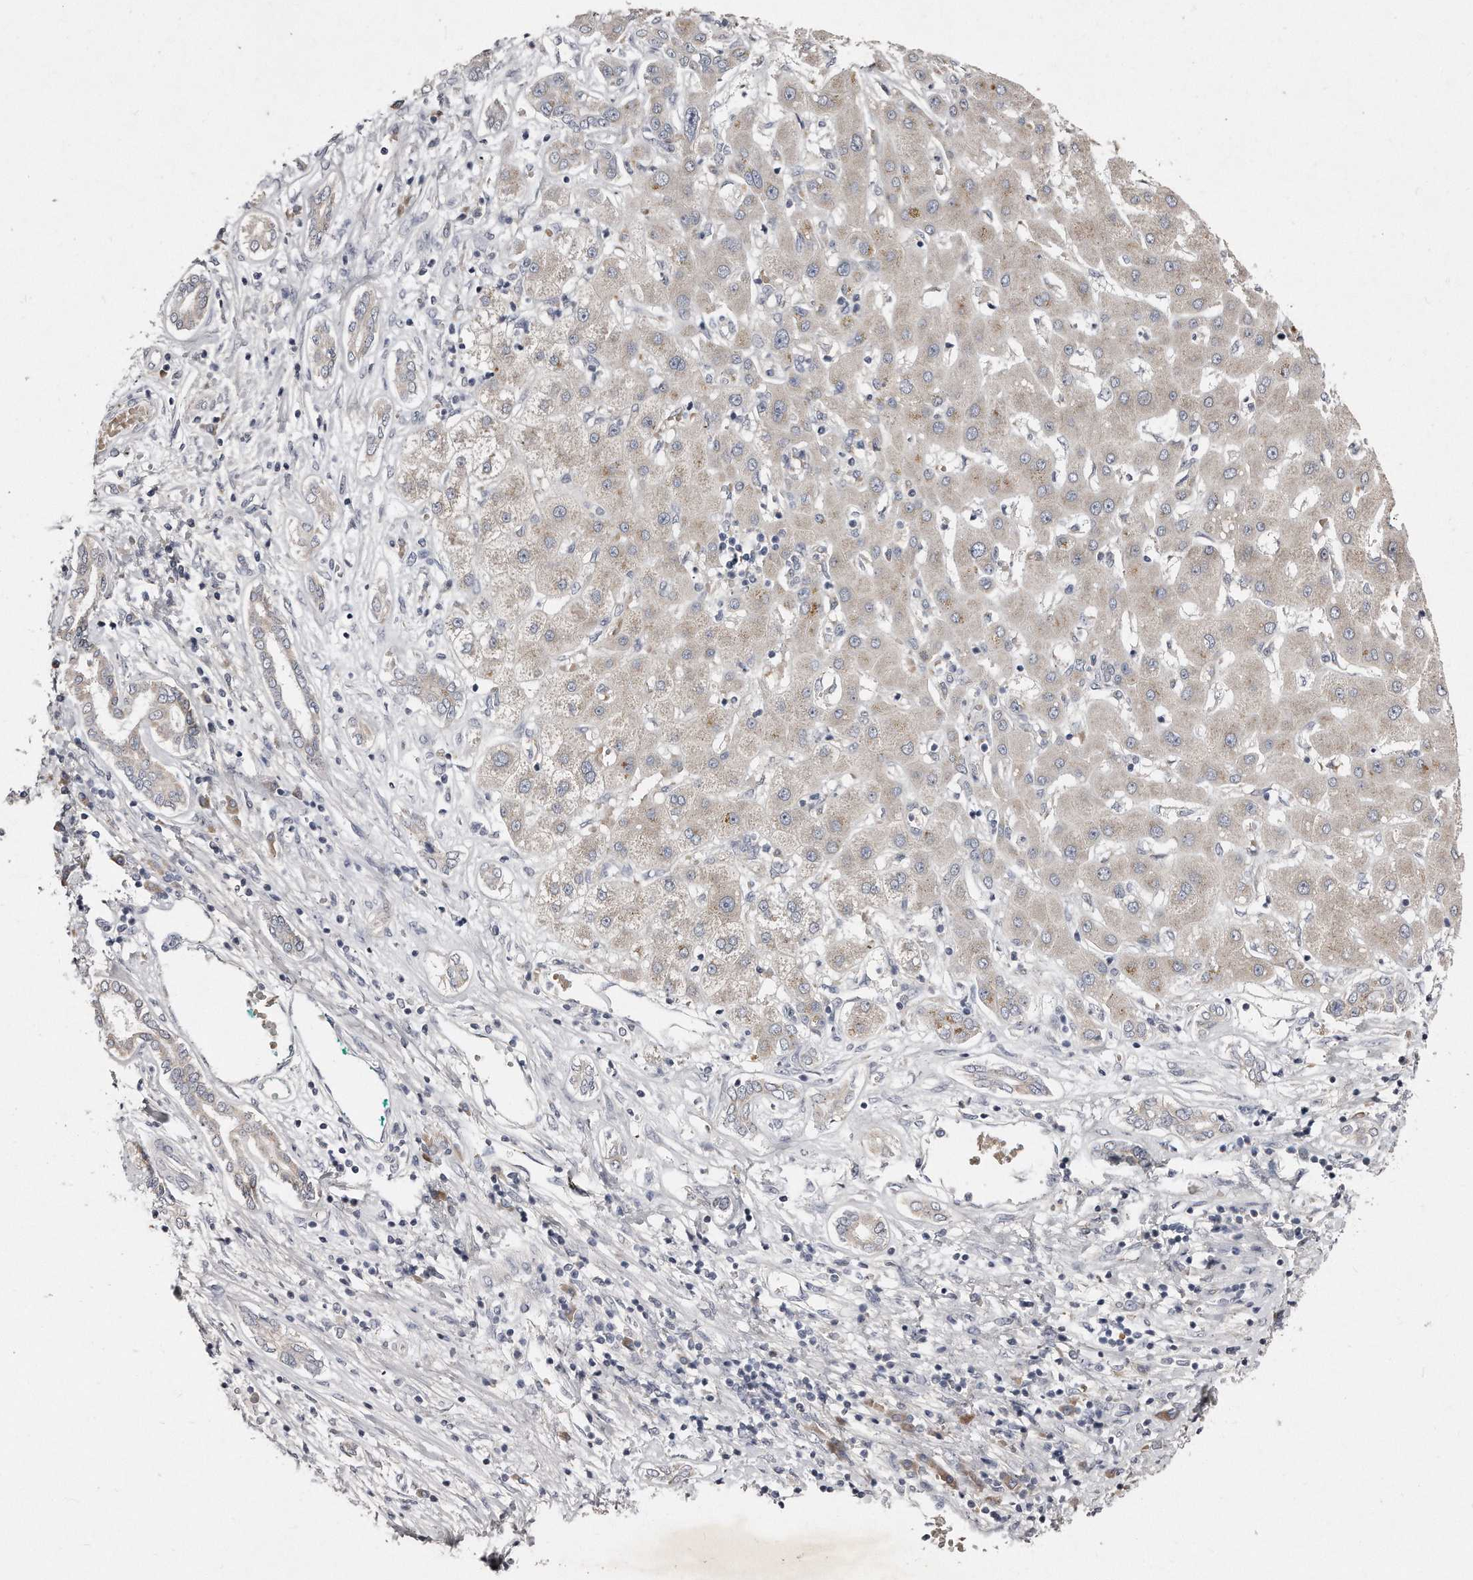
{"staining": {"intensity": "negative", "quantity": "none", "location": "none"}, "tissue": "liver cancer", "cell_type": "Tumor cells", "image_type": "cancer", "snomed": [{"axis": "morphology", "description": "Carcinoma, Hepatocellular, NOS"}, {"axis": "topography", "description": "Liver"}], "caption": "Tumor cells are negative for brown protein staining in liver cancer.", "gene": "TECR", "patient": {"sex": "male", "age": 65}}